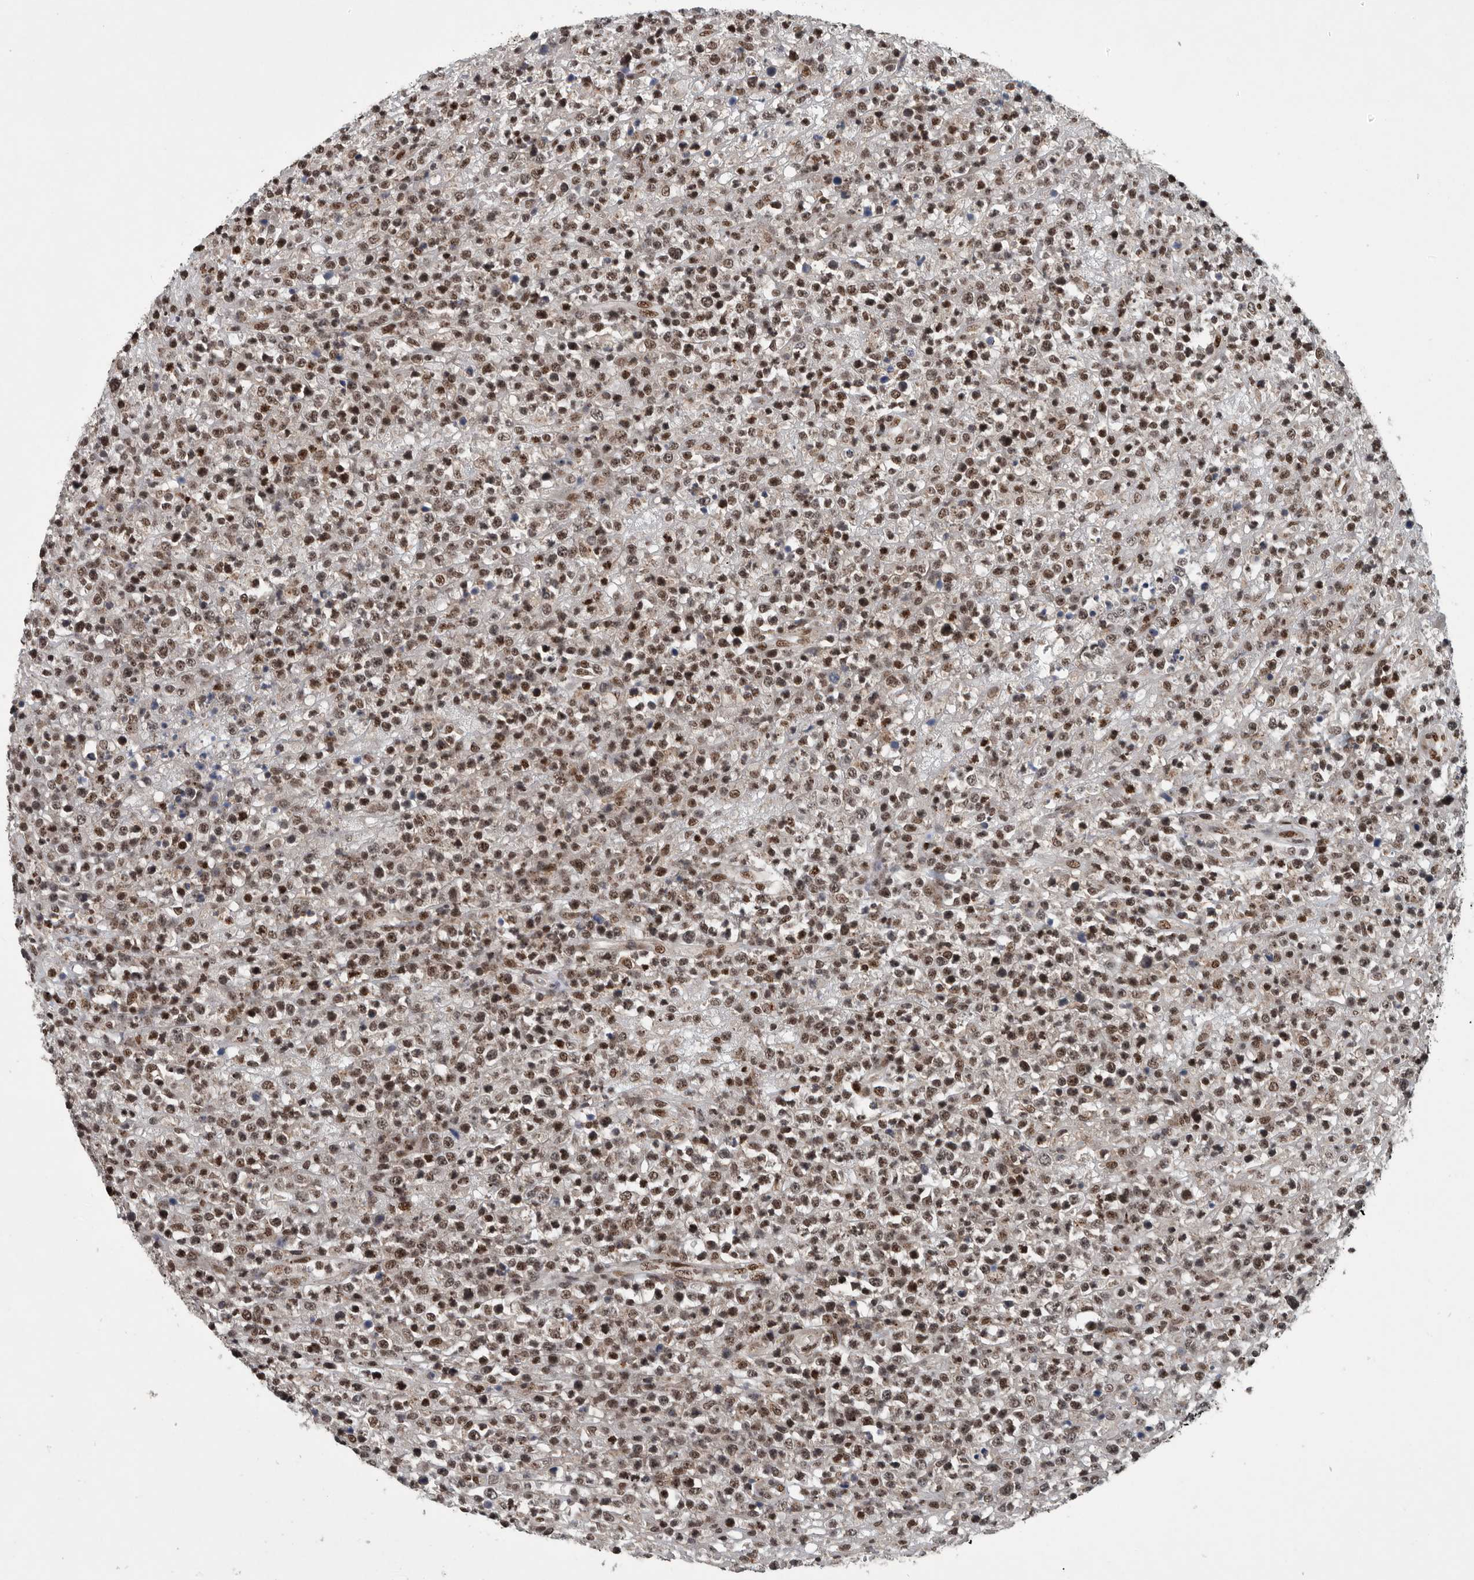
{"staining": {"intensity": "moderate", "quantity": ">75%", "location": "nuclear"}, "tissue": "lymphoma", "cell_type": "Tumor cells", "image_type": "cancer", "snomed": [{"axis": "morphology", "description": "Malignant lymphoma, non-Hodgkin's type, High grade"}, {"axis": "topography", "description": "Colon"}], "caption": "Tumor cells display medium levels of moderate nuclear expression in approximately >75% of cells in human high-grade malignant lymphoma, non-Hodgkin's type. (Stains: DAB in brown, nuclei in blue, Microscopy: brightfield microscopy at high magnification).", "gene": "SENP7", "patient": {"sex": "female", "age": 53}}